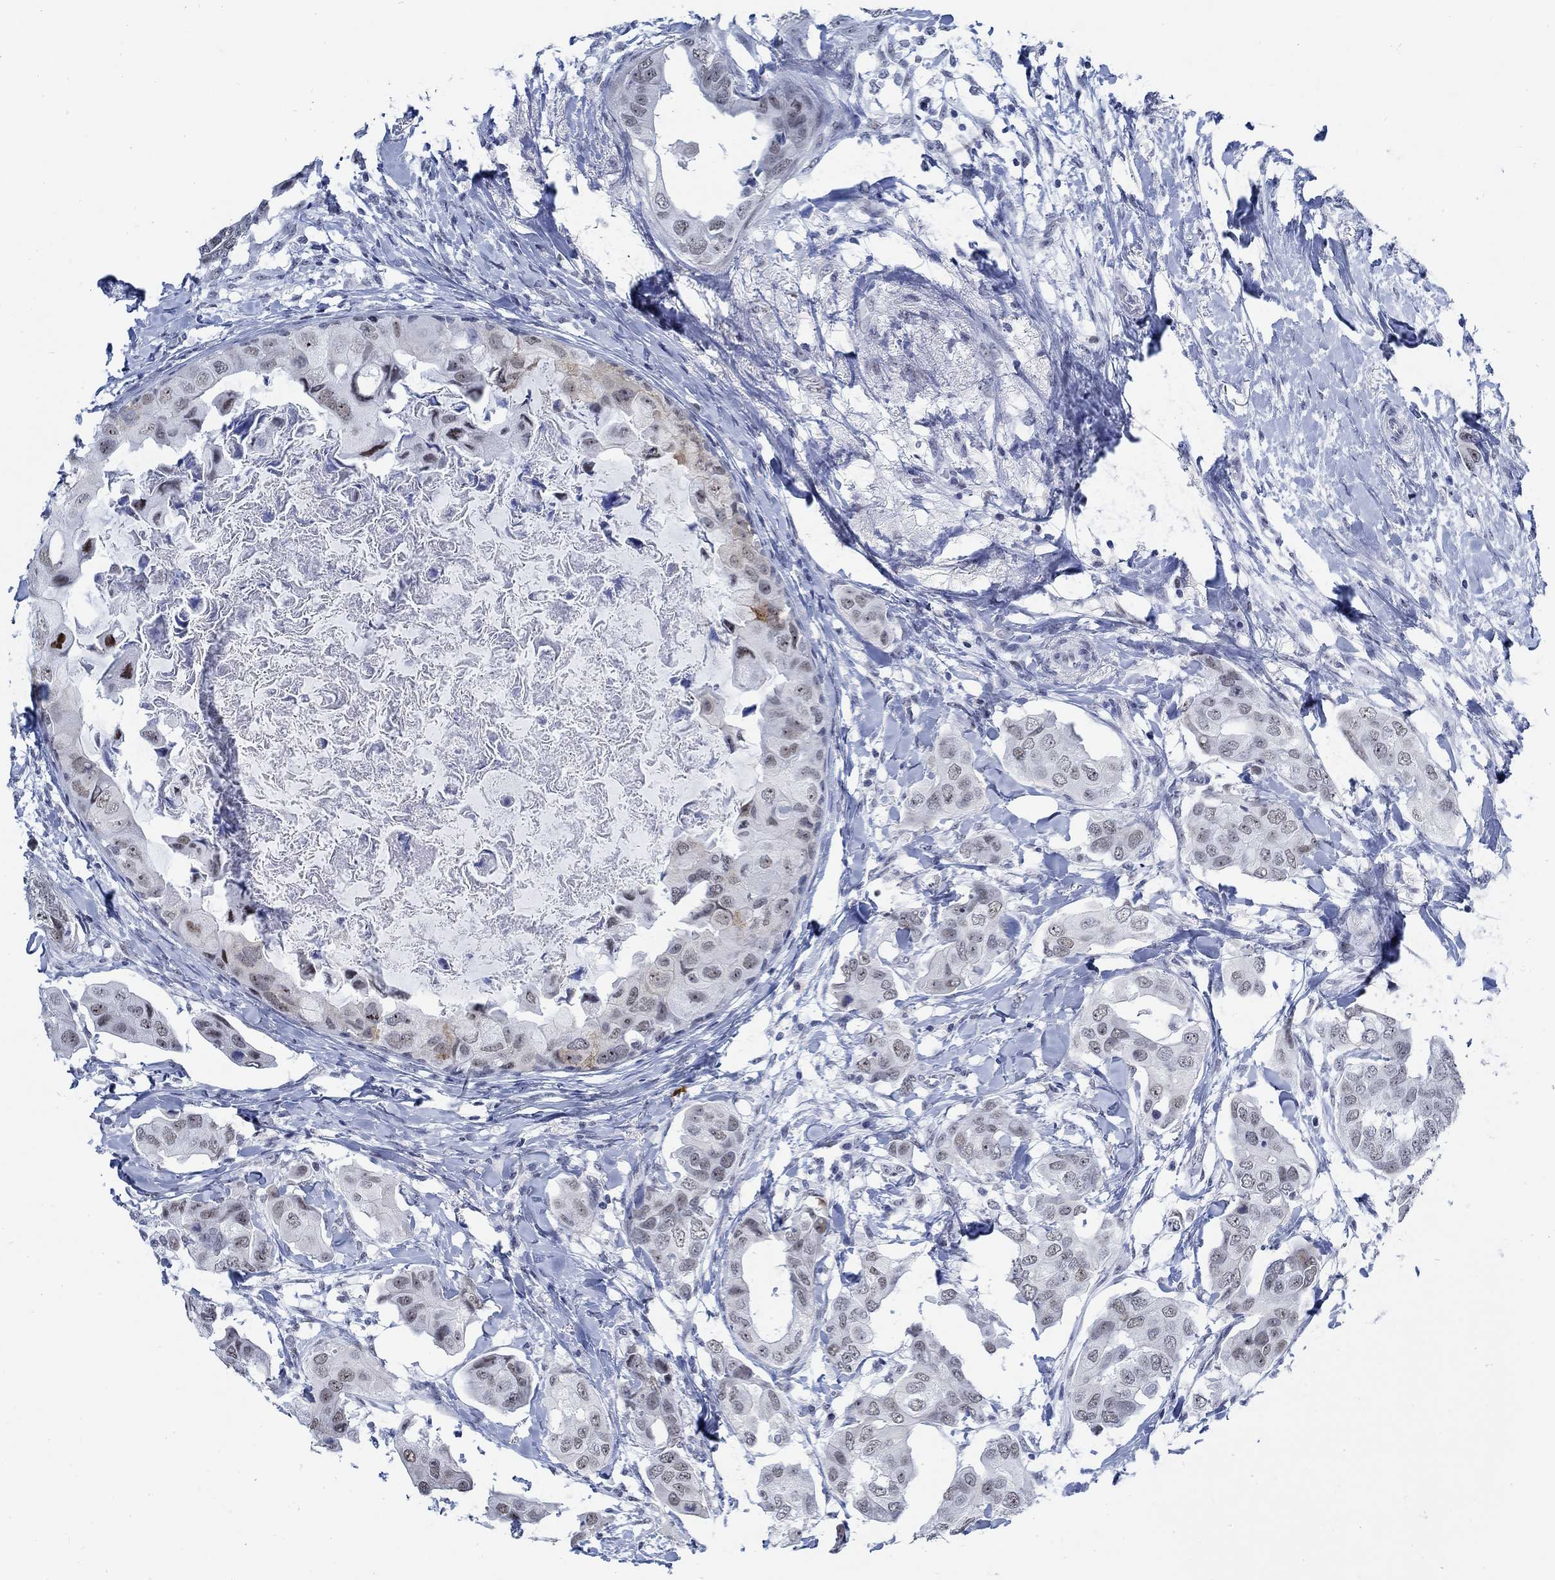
{"staining": {"intensity": "weak", "quantity": "<25%", "location": "nuclear"}, "tissue": "breast cancer", "cell_type": "Tumor cells", "image_type": "cancer", "snomed": [{"axis": "morphology", "description": "Normal tissue, NOS"}, {"axis": "morphology", "description": "Duct carcinoma"}, {"axis": "topography", "description": "Breast"}], "caption": "Immunohistochemical staining of breast cancer (infiltrating ductal carcinoma) displays no significant staining in tumor cells. (DAB IHC with hematoxylin counter stain).", "gene": "DLK1", "patient": {"sex": "female", "age": 40}}